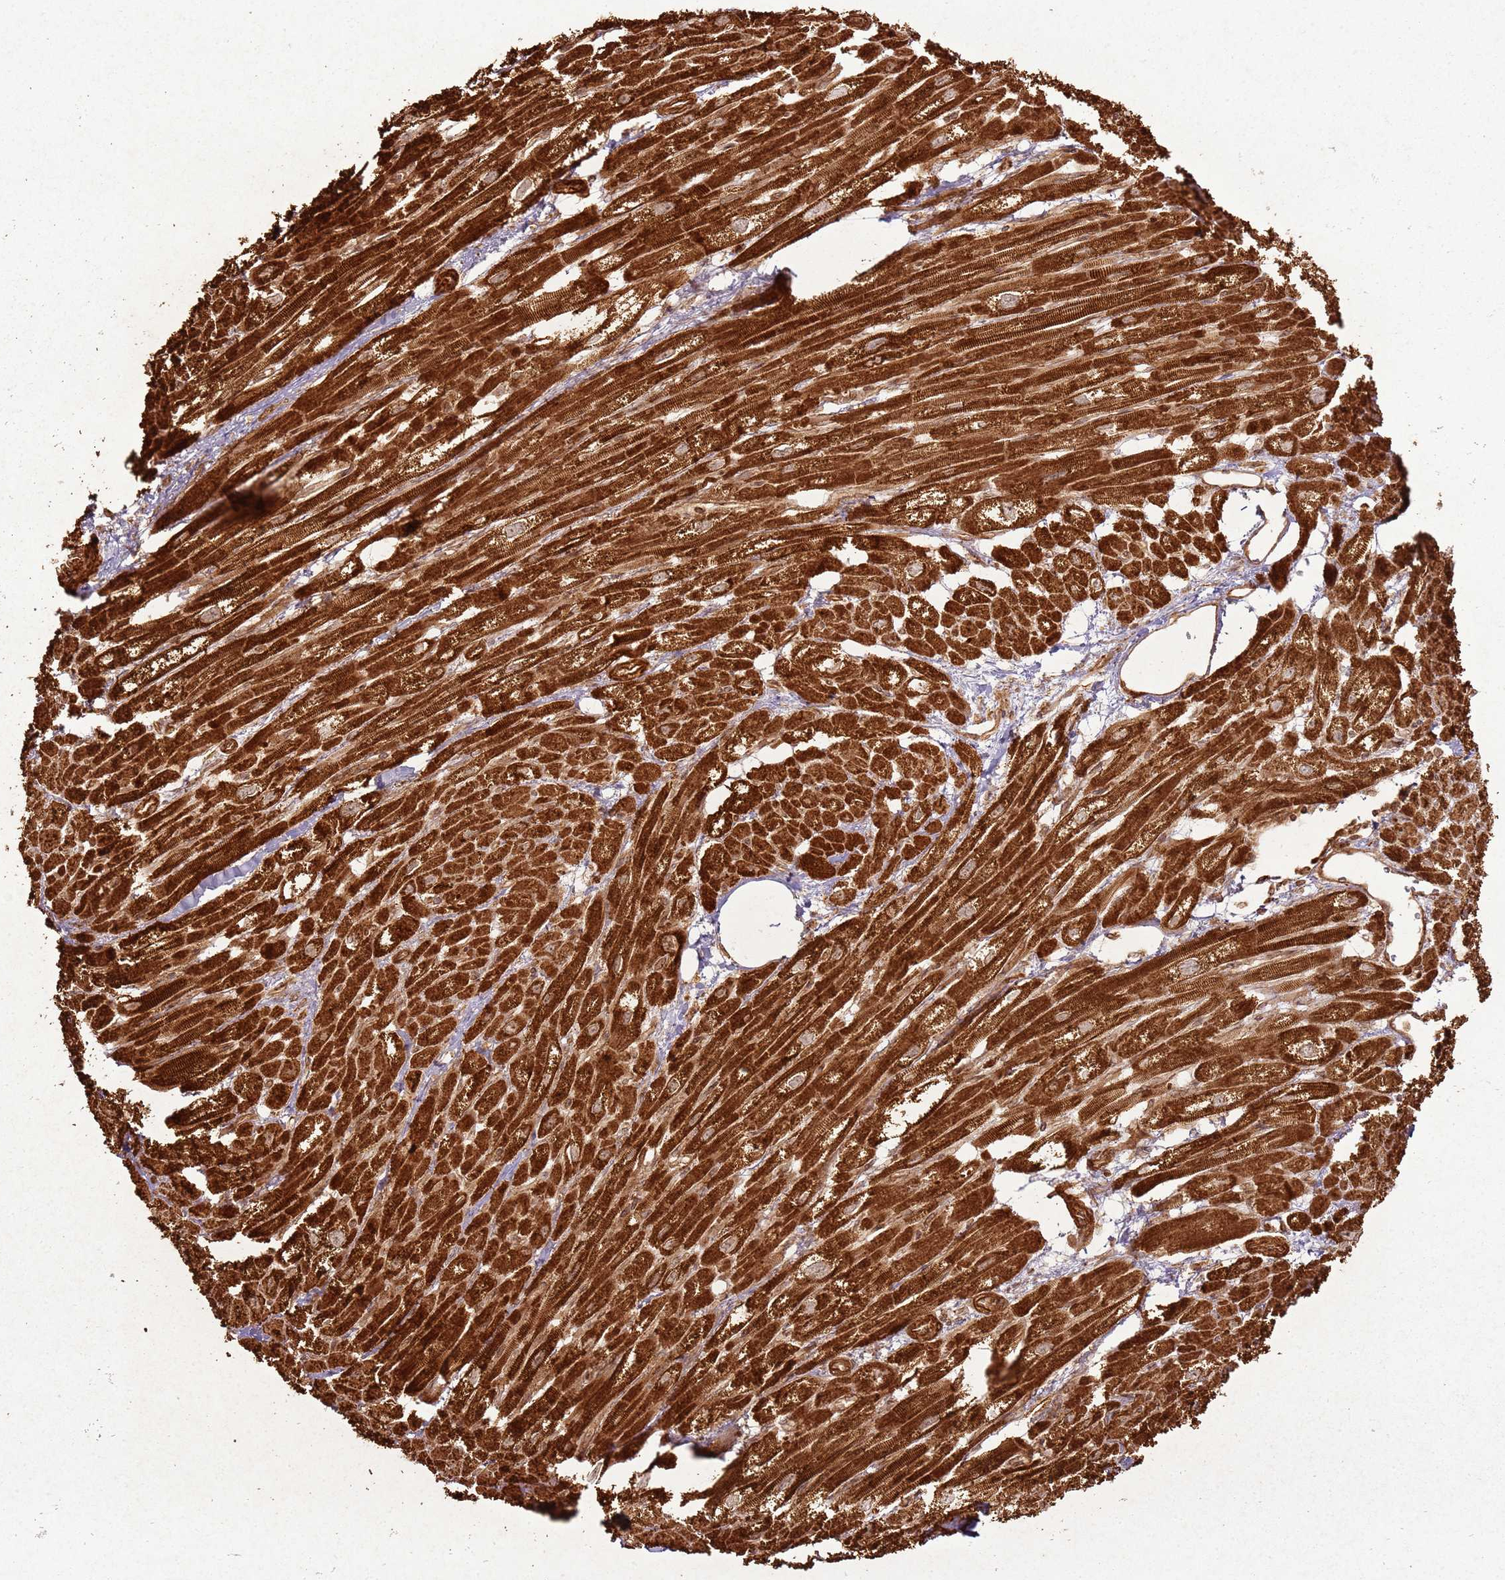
{"staining": {"intensity": "strong", "quantity": ">75%", "location": "cytoplasmic/membranous"}, "tissue": "heart muscle", "cell_type": "Cardiomyocytes", "image_type": "normal", "snomed": [{"axis": "morphology", "description": "Normal tissue, NOS"}, {"axis": "topography", "description": "Heart"}], "caption": "Normal heart muscle was stained to show a protein in brown. There is high levels of strong cytoplasmic/membranous expression in about >75% of cardiomyocytes. Nuclei are stained in blue.", "gene": "MRPS6", "patient": {"sex": "male", "age": 50}}